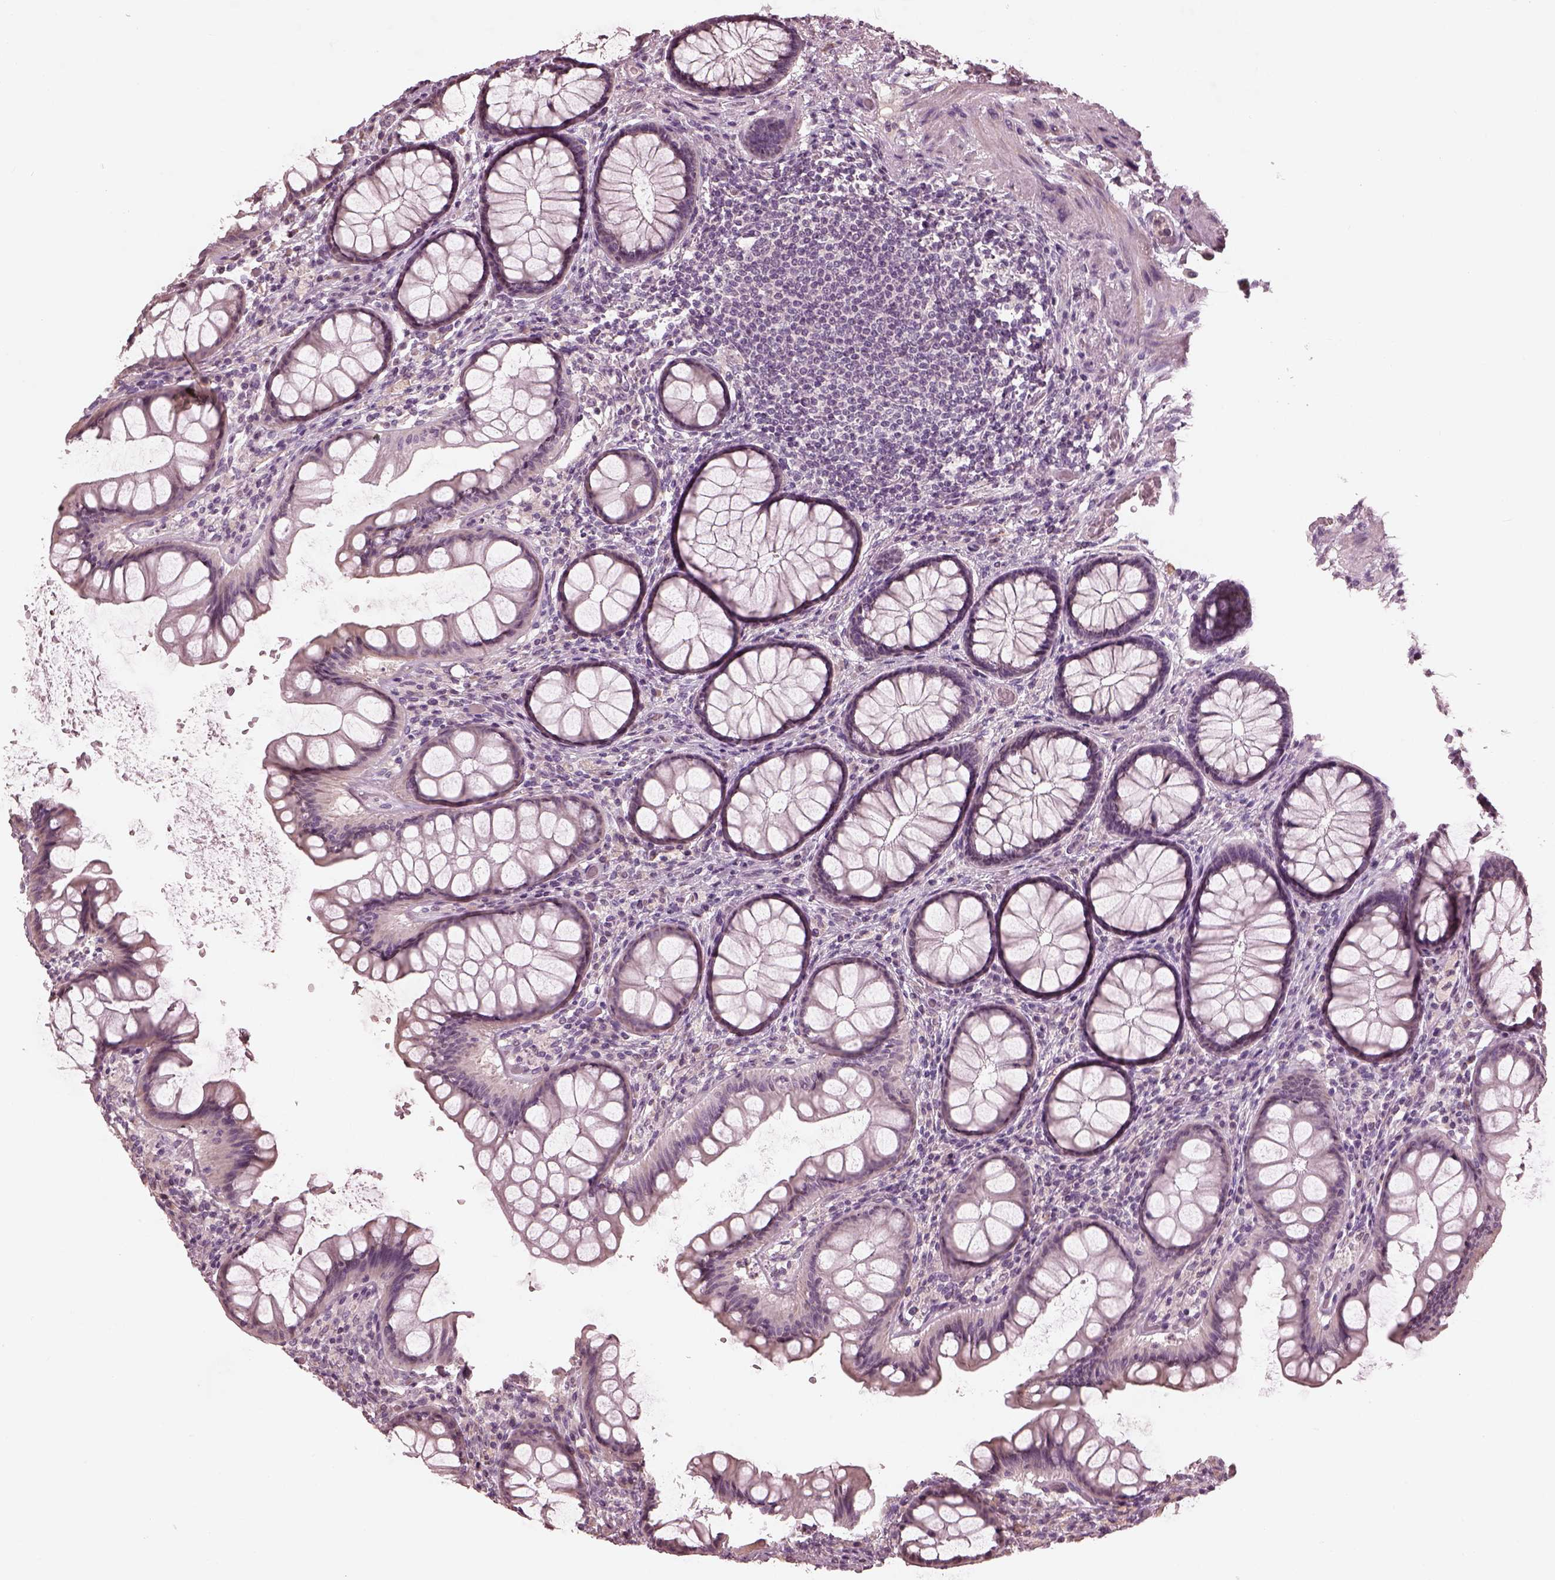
{"staining": {"intensity": "negative", "quantity": "none", "location": "none"}, "tissue": "colon", "cell_type": "Endothelial cells", "image_type": "normal", "snomed": [{"axis": "morphology", "description": "Normal tissue, NOS"}, {"axis": "topography", "description": "Colon"}], "caption": "Endothelial cells are negative for brown protein staining in unremarkable colon. Brightfield microscopy of immunohistochemistry (IHC) stained with DAB (brown) and hematoxylin (blue), captured at high magnification.", "gene": "OPTC", "patient": {"sex": "female", "age": 65}}